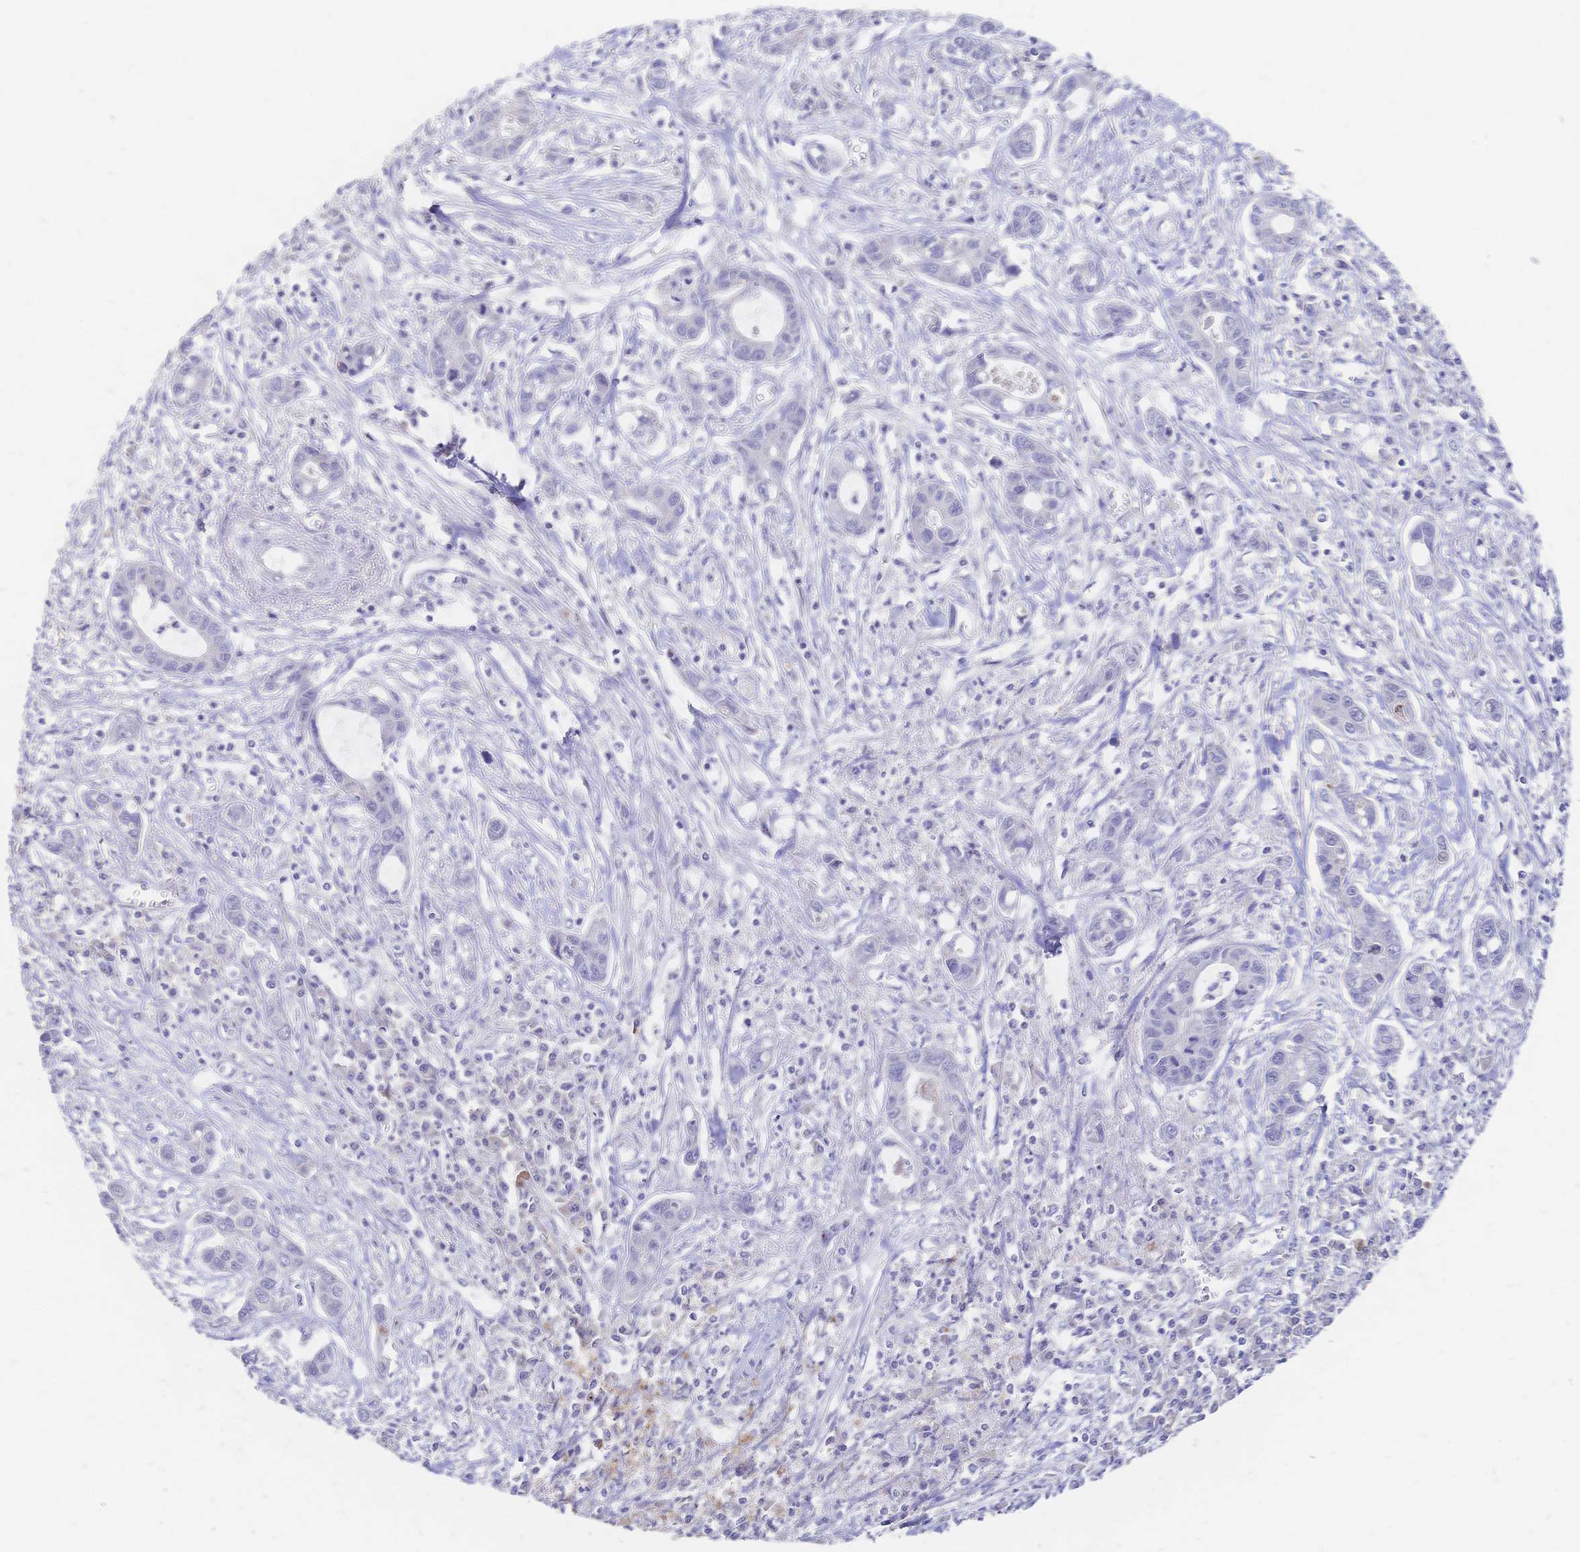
{"staining": {"intensity": "negative", "quantity": "none", "location": "none"}, "tissue": "liver cancer", "cell_type": "Tumor cells", "image_type": "cancer", "snomed": [{"axis": "morphology", "description": "Cholangiocarcinoma"}, {"axis": "topography", "description": "Liver"}], "caption": "Liver cholangiocarcinoma was stained to show a protein in brown. There is no significant expression in tumor cells.", "gene": "VWC2L", "patient": {"sex": "male", "age": 58}}